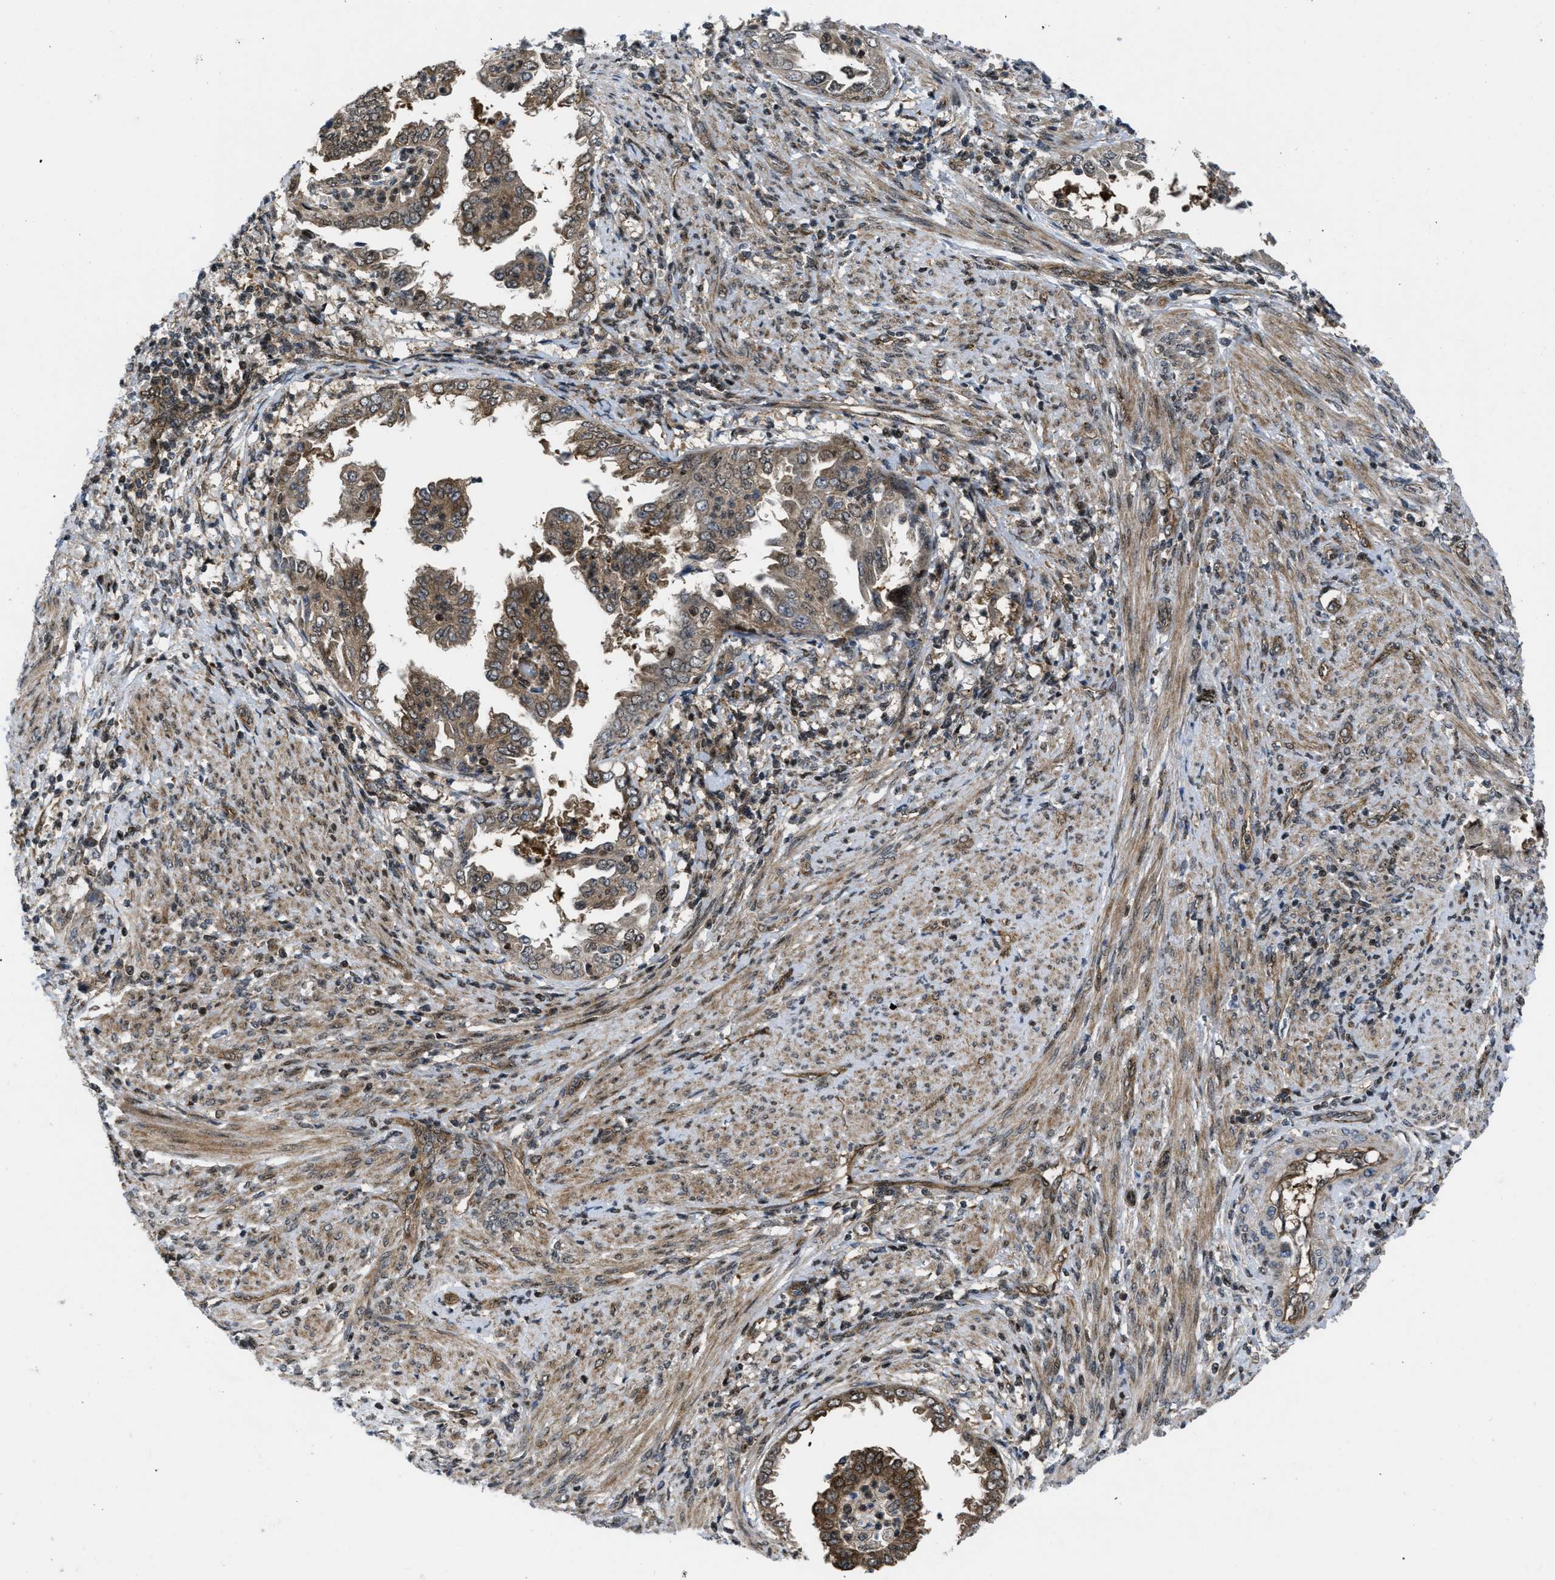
{"staining": {"intensity": "moderate", "quantity": ">75%", "location": "cytoplasmic/membranous,nuclear"}, "tissue": "endometrial cancer", "cell_type": "Tumor cells", "image_type": "cancer", "snomed": [{"axis": "morphology", "description": "Adenocarcinoma, NOS"}, {"axis": "topography", "description": "Endometrium"}], "caption": "High-power microscopy captured an IHC image of endometrial cancer (adenocarcinoma), revealing moderate cytoplasmic/membranous and nuclear expression in approximately >75% of tumor cells.", "gene": "PPP2CB", "patient": {"sex": "female", "age": 85}}